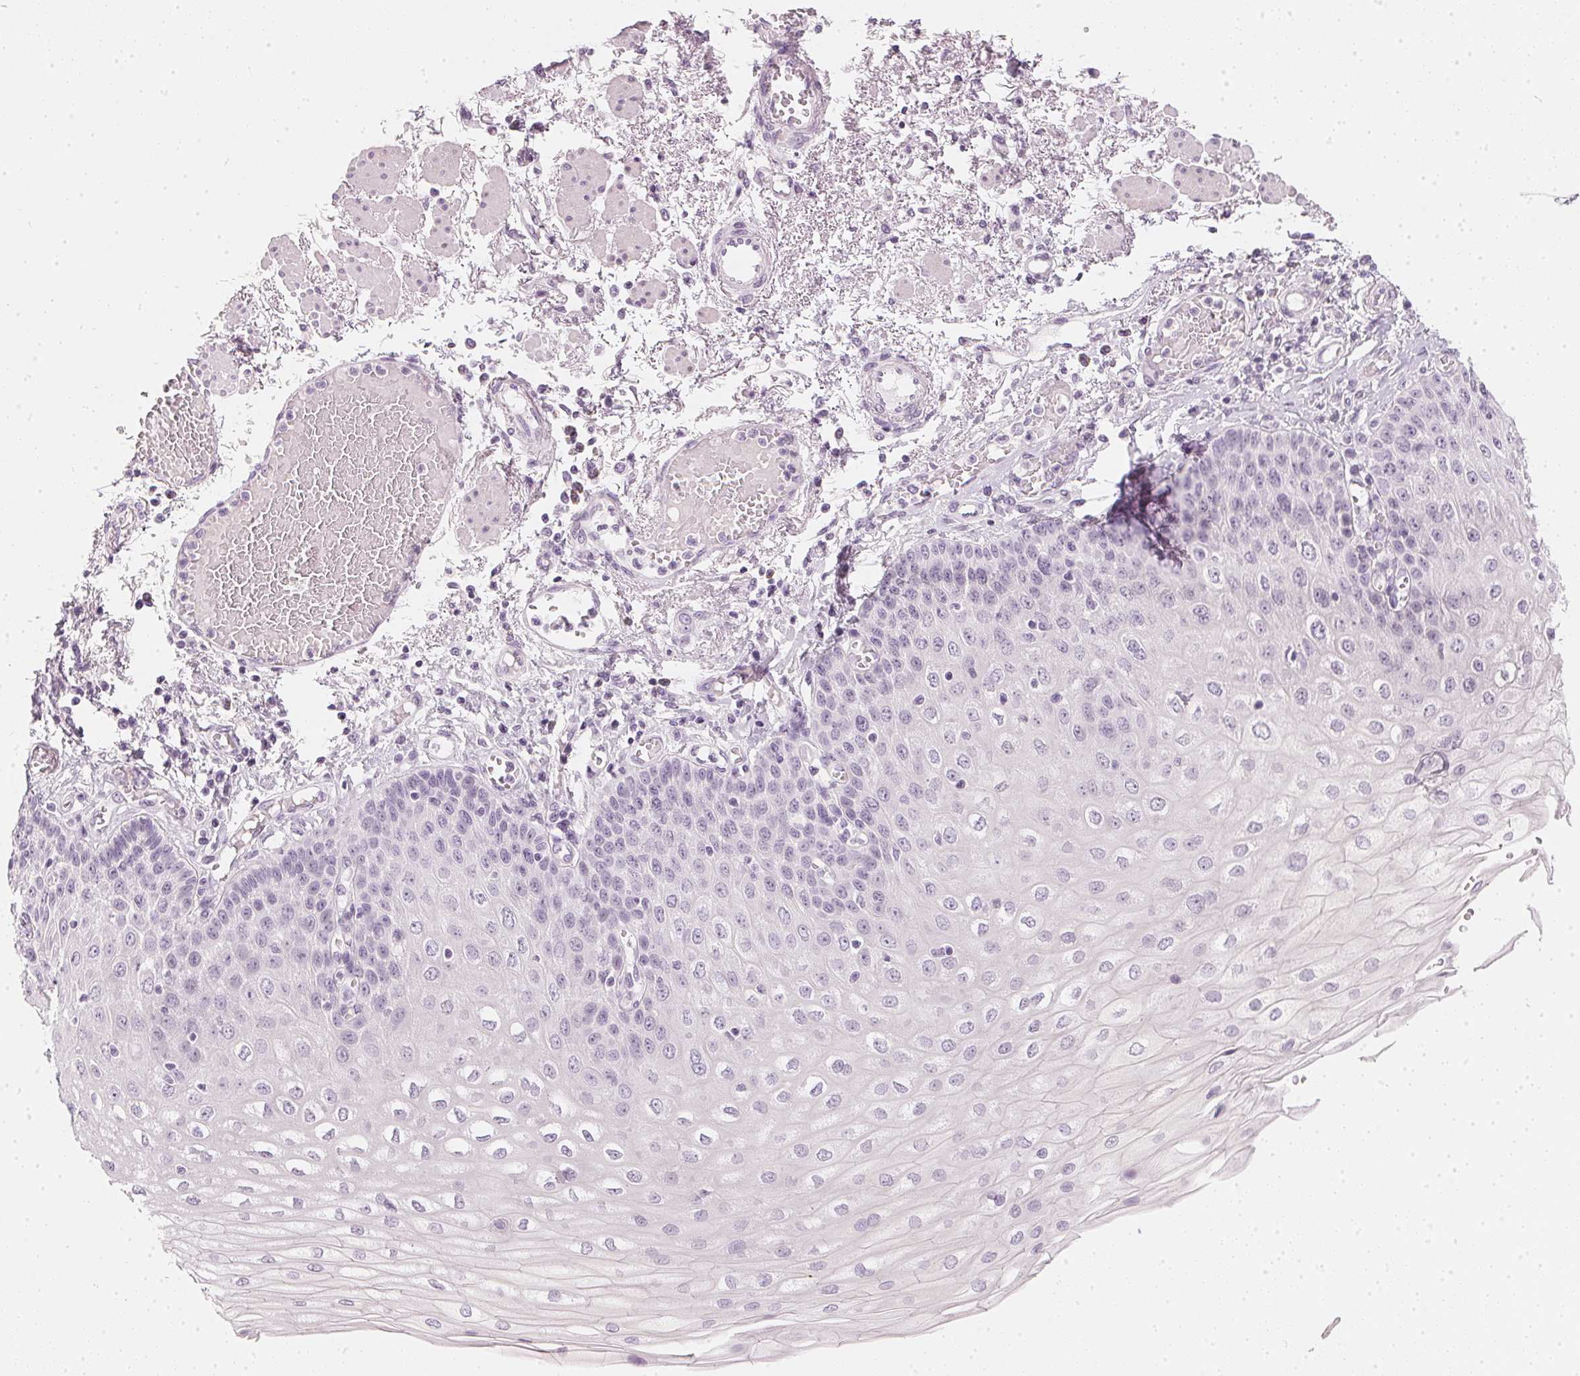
{"staining": {"intensity": "negative", "quantity": "none", "location": "none"}, "tissue": "esophagus", "cell_type": "Squamous epithelial cells", "image_type": "normal", "snomed": [{"axis": "morphology", "description": "Normal tissue, NOS"}, {"axis": "morphology", "description": "Adenocarcinoma, NOS"}, {"axis": "topography", "description": "Esophagus"}], "caption": "Immunohistochemistry (IHC) image of normal esophagus: esophagus stained with DAB displays no significant protein staining in squamous epithelial cells. (DAB (3,3'-diaminobenzidine) immunohistochemistry with hematoxylin counter stain).", "gene": "CHST4", "patient": {"sex": "male", "age": 81}}